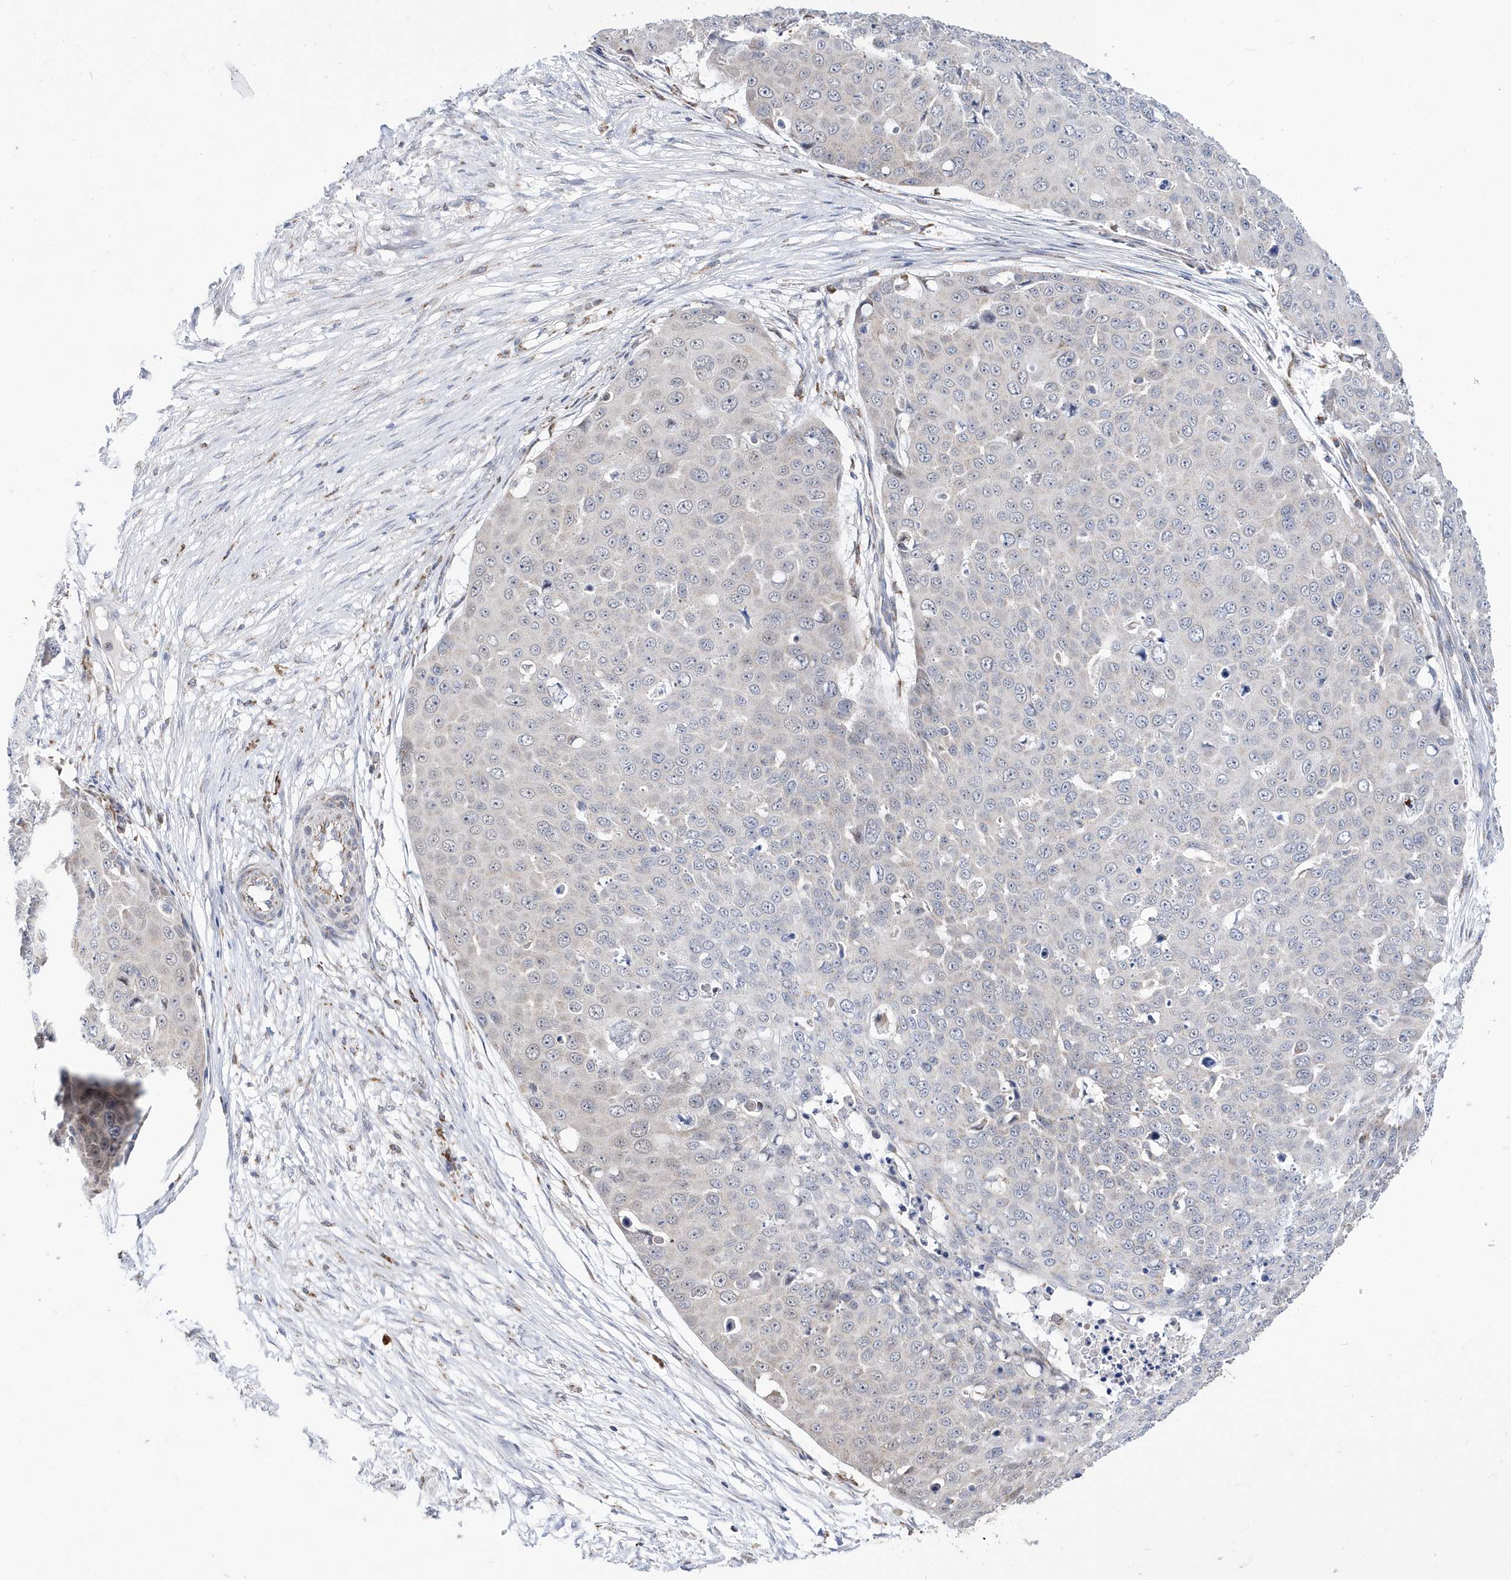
{"staining": {"intensity": "negative", "quantity": "none", "location": "none"}, "tissue": "skin cancer", "cell_type": "Tumor cells", "image_type": "cancer", "snomed": [{"axis": "morphology", "description": "Squamous cell carcinoma, NOS"}, {"axis": "topography", "description": "Skin"}], "caption": "Histopathology image shows no significant protein expression in tumor cells of skin squamous cell carcinoma.", "gene": "SPATA5", "patient": {"sex": "male", "age": 71}}